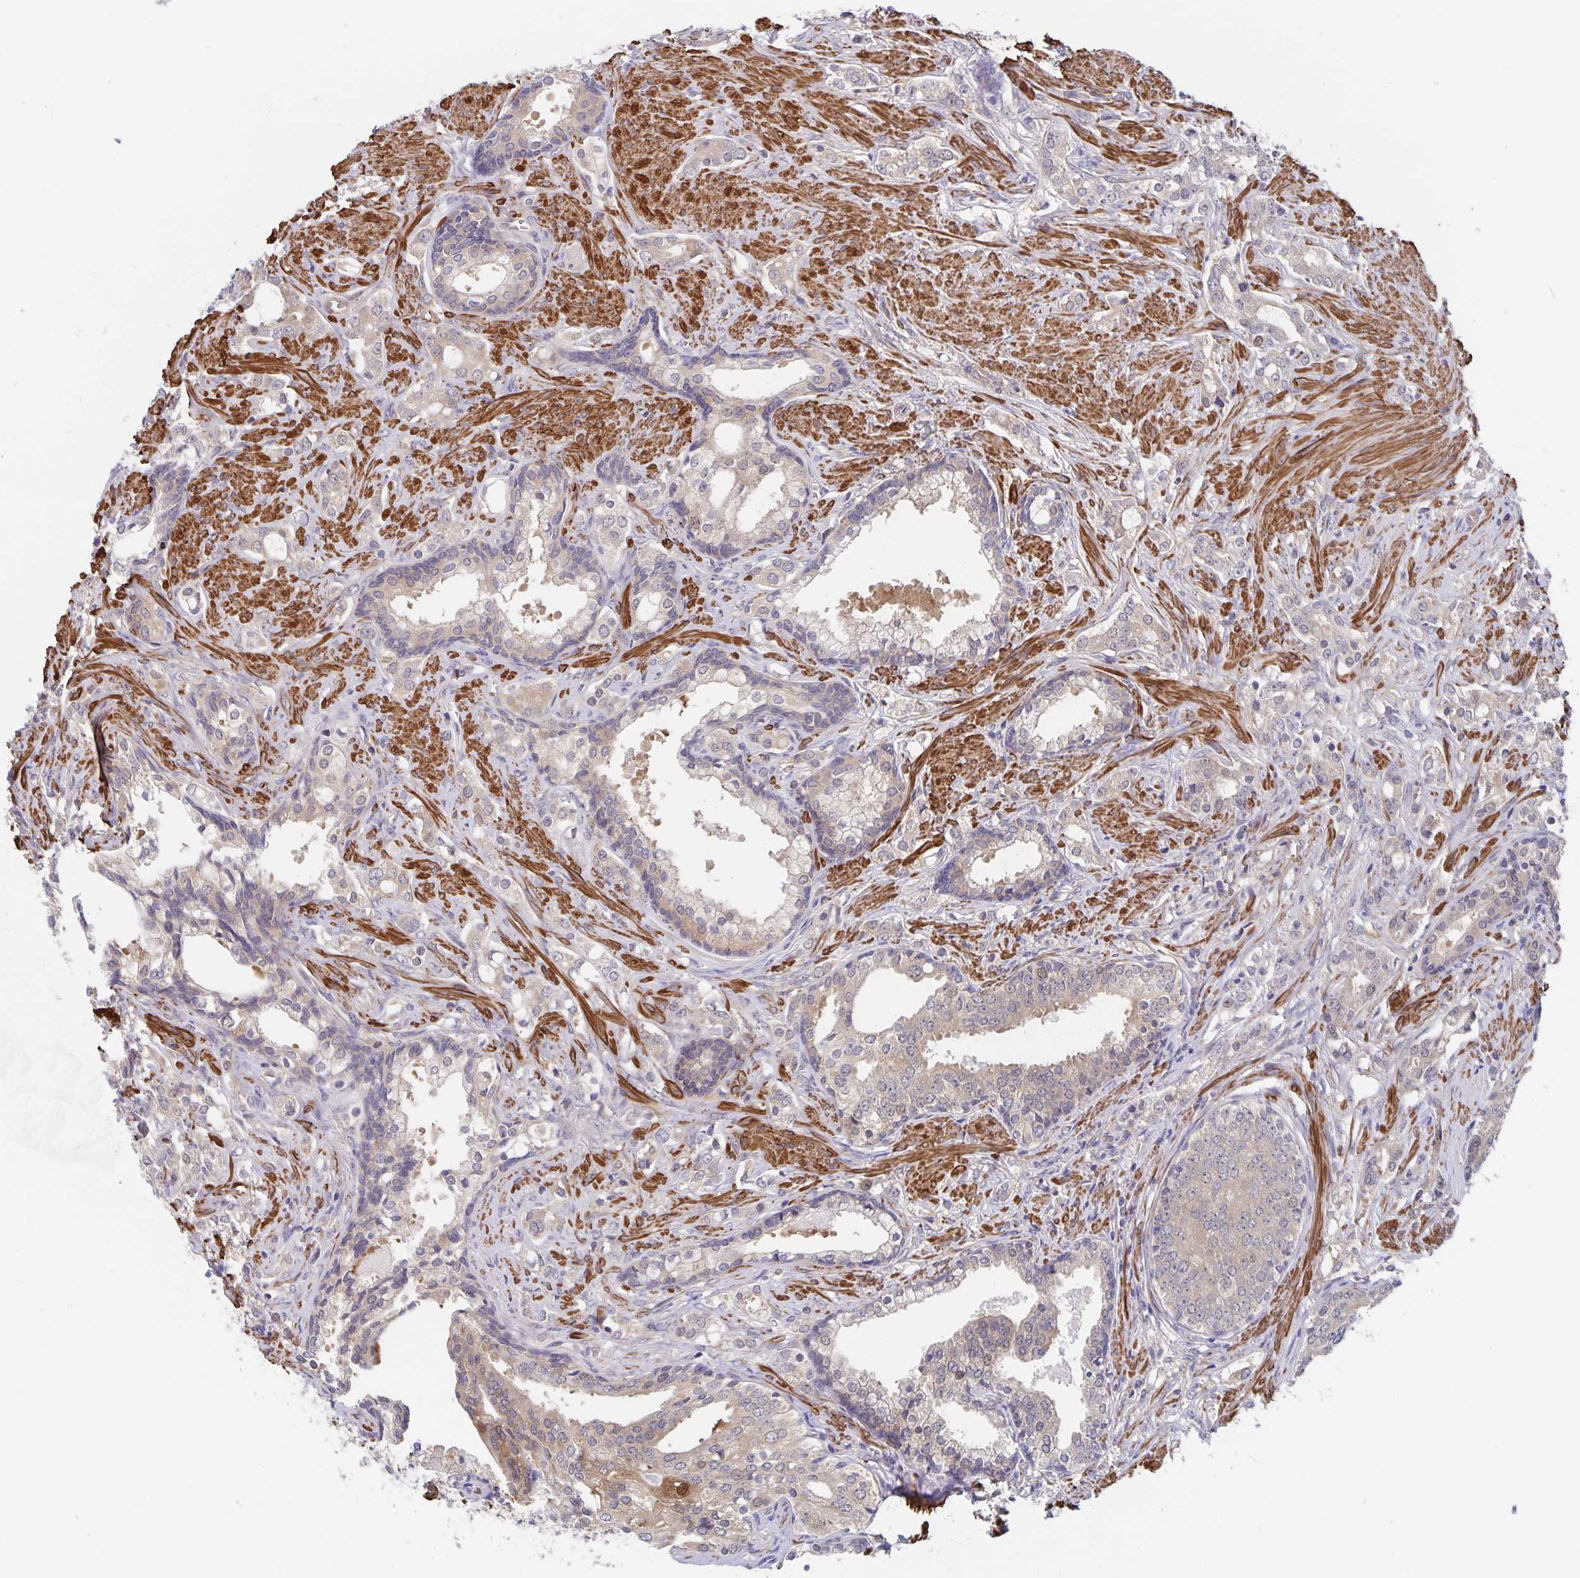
{"staining": {"intensity": "moderate", "quantity": "25%-75%", "location": "cytoplasmic/membranous"}, "tissue": "prostate cancer", "cell_type": "Tumor cells", "image_type": "cancer", "snomed": [{"axis": "morphology", "description": "Adenocarcinoma, Medium grade"}, {"axis": "topography", "description": "Prostate"}], "caption": "This is a photomicrograph of IHC staining of adenocarcinoma (medium-grade) (prostate), which shows moderate positivity in the cytoplasmic/membranous of tumor cells.", "gene": "BAG6", "patient": {"sex": "male", "age": 57}}